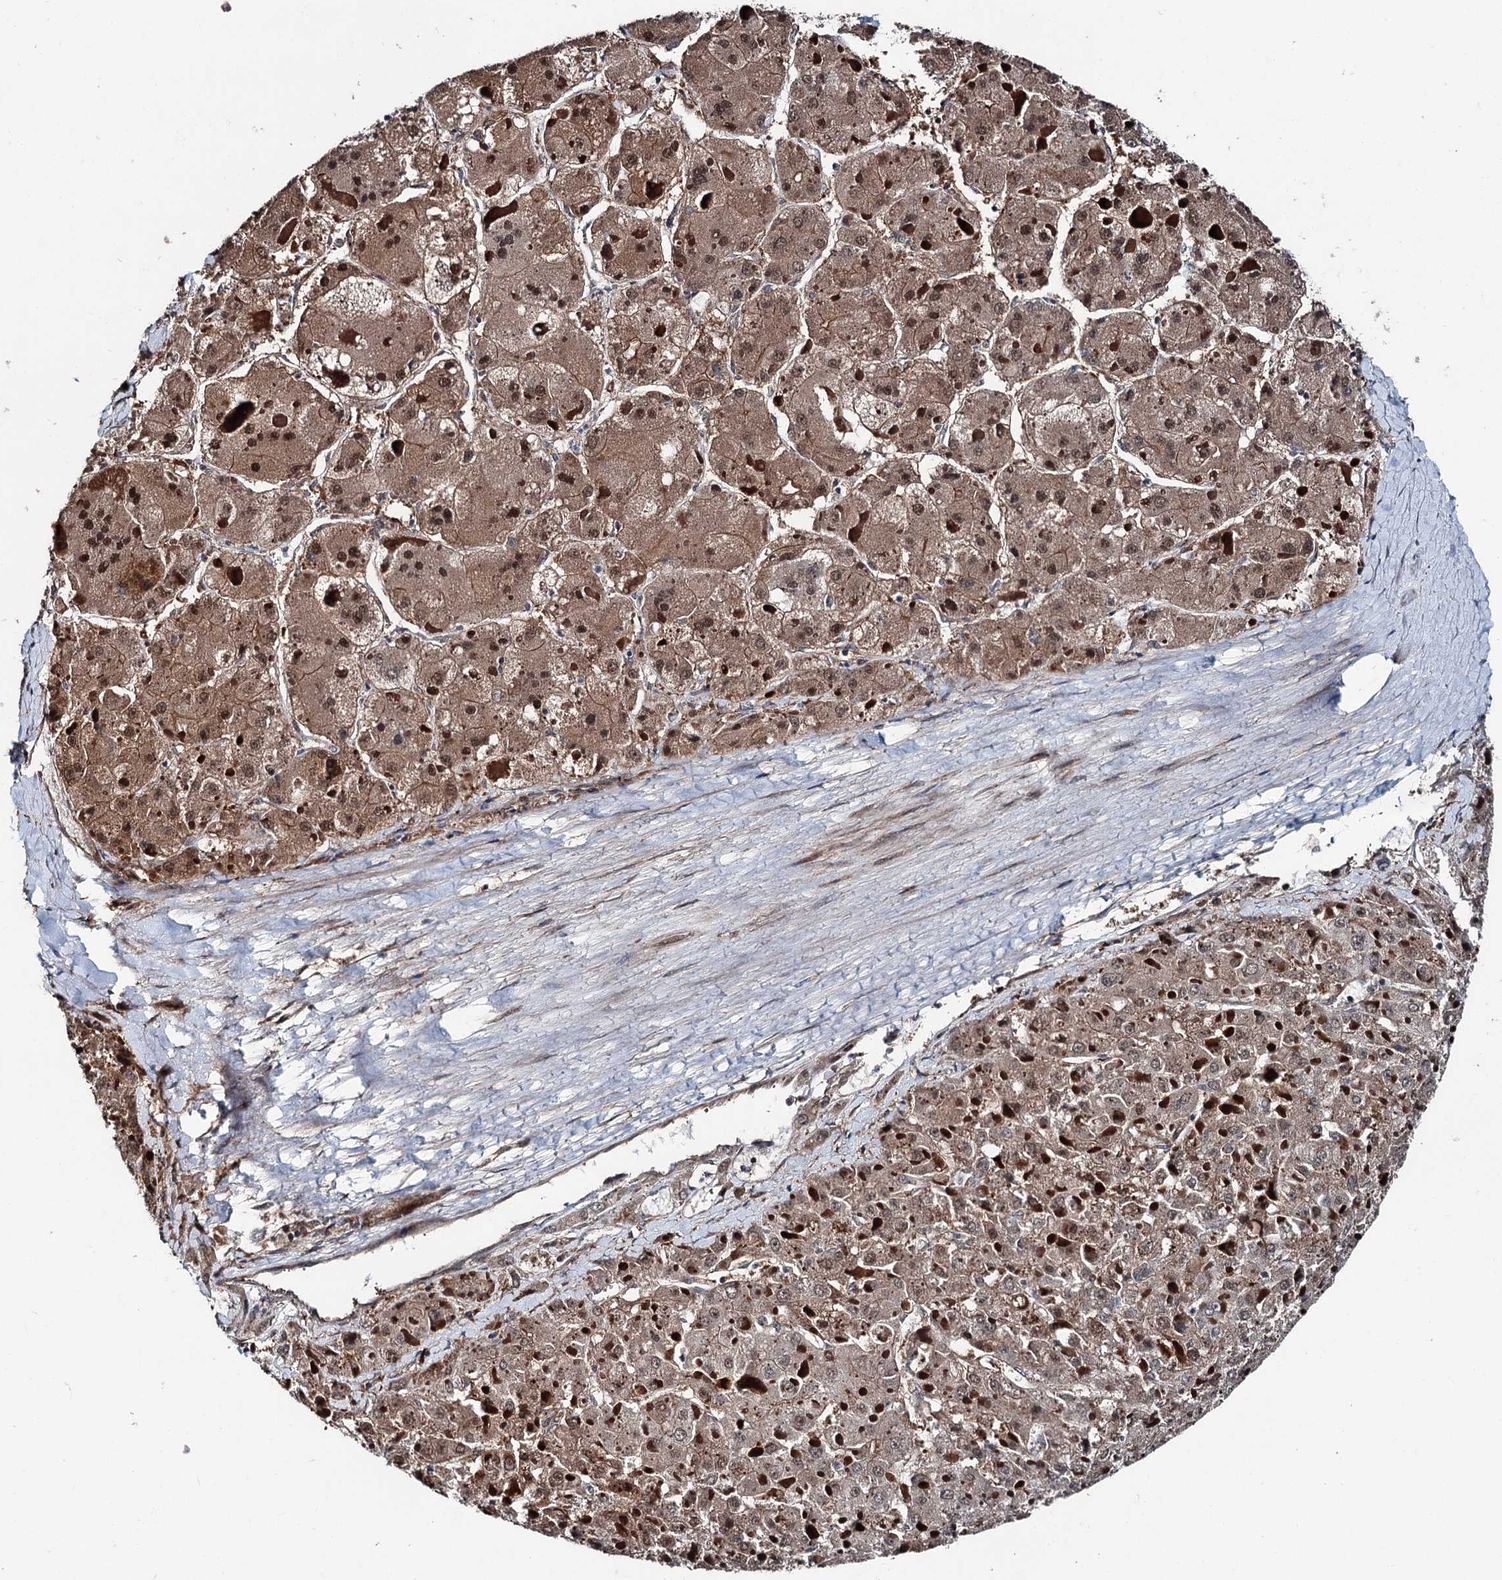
{"staining": {"intensity": "moderate", "quantity": ">75%", "location": "cytoplasmic/membranous,nuclear"}, "tissue": "liver cancer", "cell_type": "Tumor cells", "image_type": "cancer", "snomed": [{"axis": "morphology", "description": "Carcinoma, Hepatocellular, NOS"}, {"axis": "topography", "description": "Liver"}], "caption": "Protein staining shows moderate cytoplasmic/membranous and nuclear staining in approximately >75% of tumor cells in liver cancer (hepatocellular carcinoma).", "gene": "PSMD13", "patient": {"sex": "female", "age": 73}}